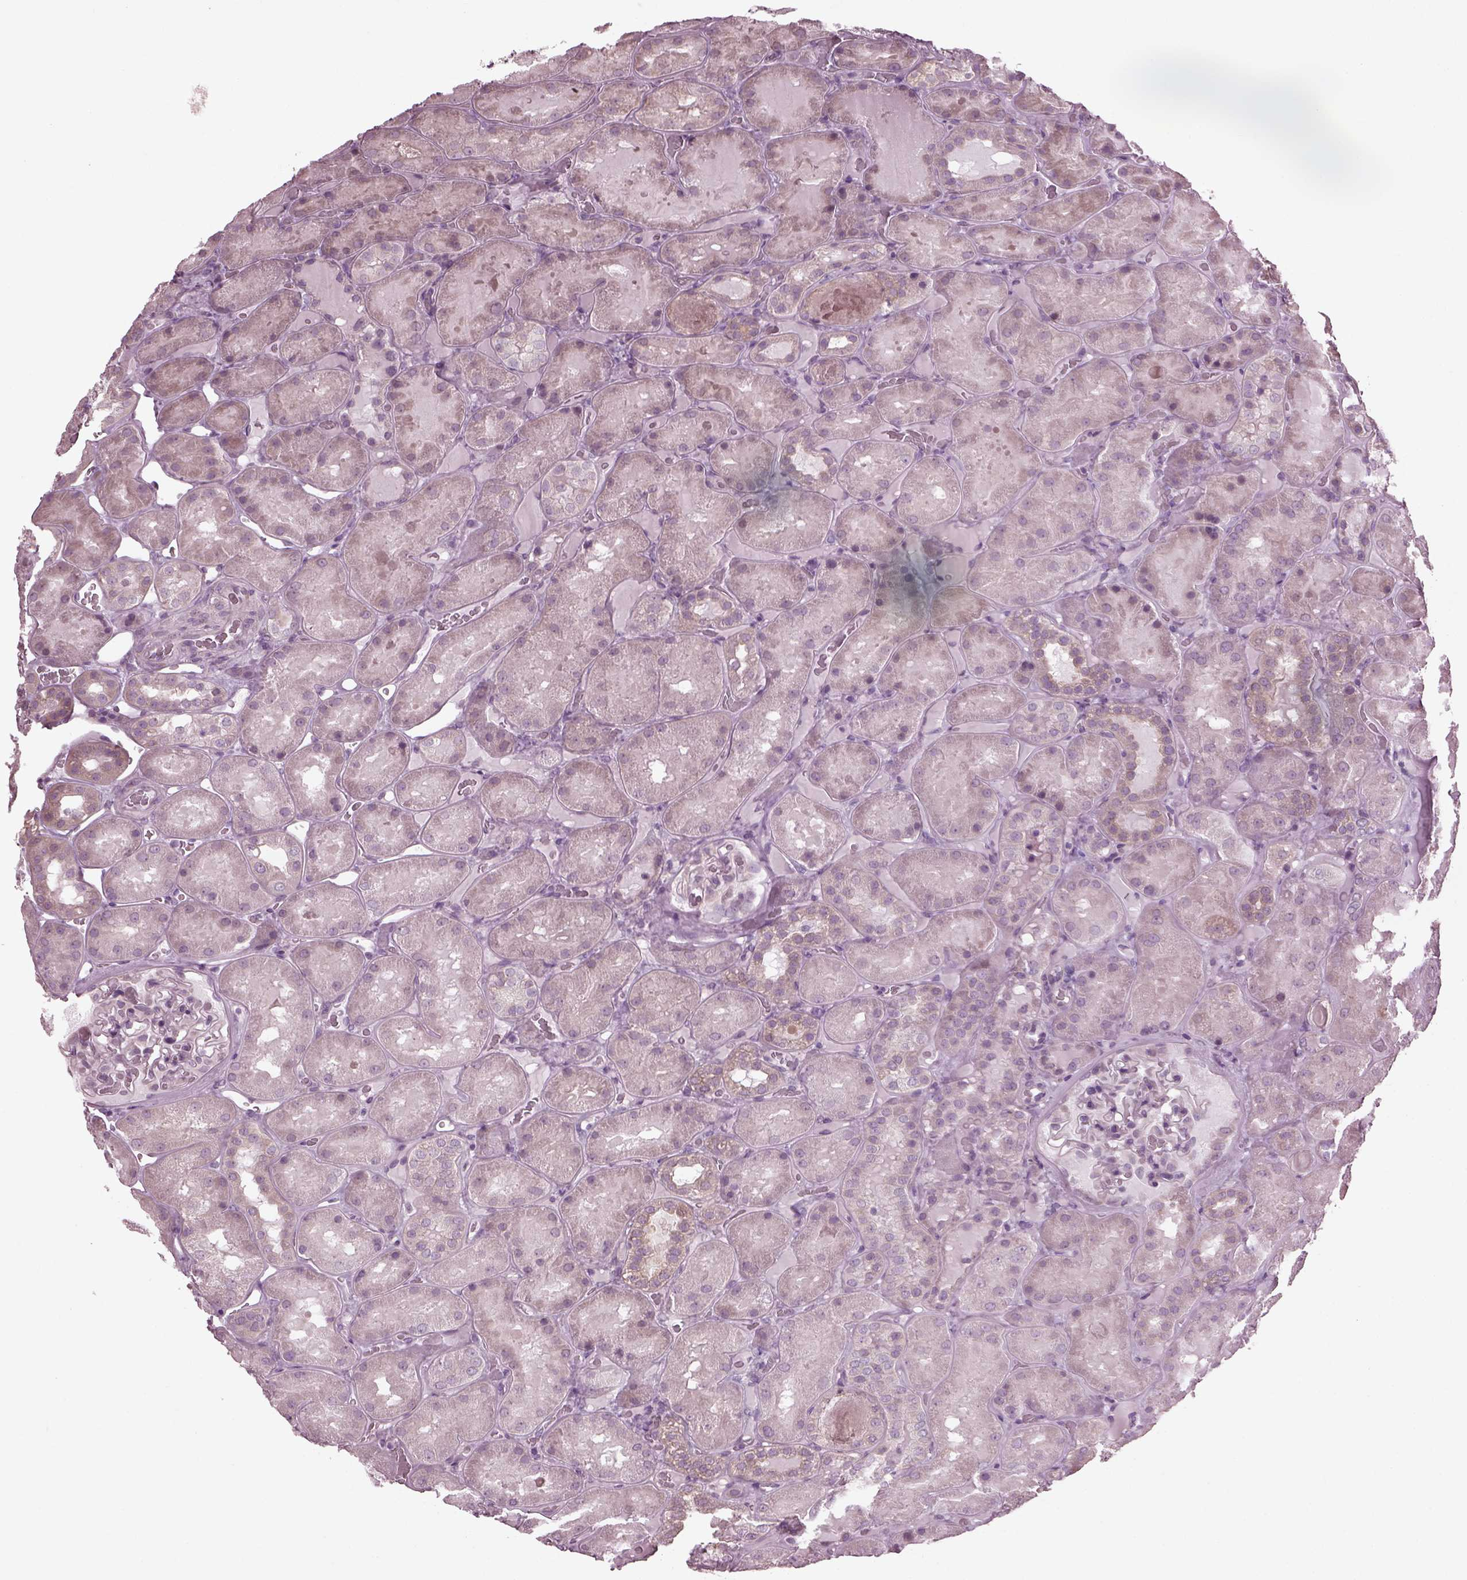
{"staining": {"intensity": "negative", "quantity": "none", "location": "none"}, "tissue": "kidney", "cell_type": "Cells in glomeruli", "image_type": "normal", "snomed": [{"axis": "morphology", "description": "Normal tissue, NOS"}, {"axis": "topography", "description": "Kidney"}], "caption": "An immunohistochemistry (IHC) micrograph of benign kidney is shown. There is no staining in cells in glomeruli of kidney.", "gene": "CABP5", "patient": {"sex": "male", "age": 73}}